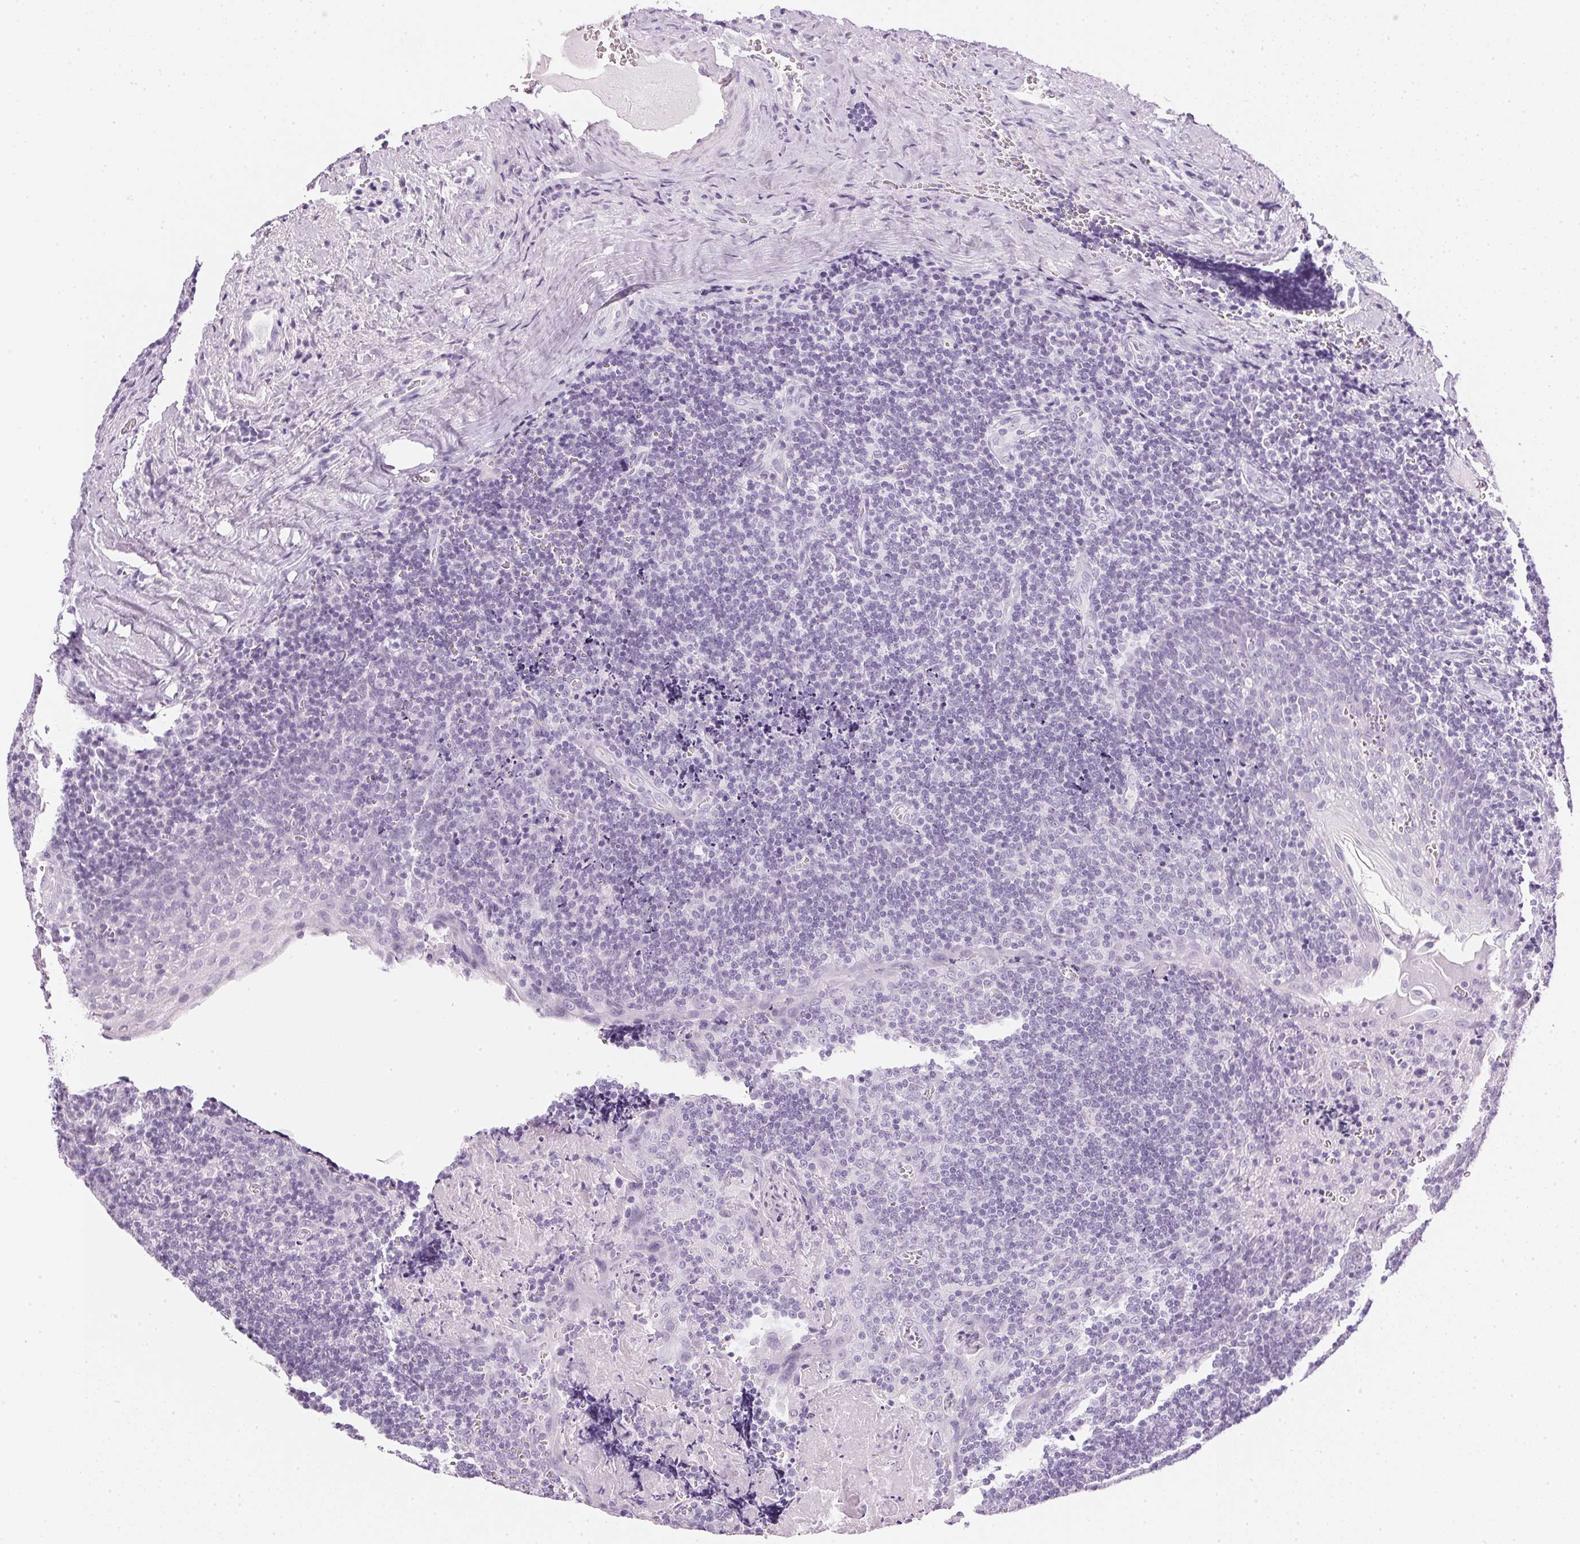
{"staining": {"intensity": "negative", "quantity": "none", "location": "none"}, "tissue": "tonsil", "cell_type": "Germinal center cells", "image_type": "normal", "snomed": [{"axis": "morphology", "description": "Normal tissue, NOS"}, {"axis": "morphology", "description": "Inflammation, NOS"}, {"axis": "topography", "description": "Tonsil"}], "caption": "Germinal center cells show no significant expression in unremarkable tonsil. (DAB immunohistochemistry (IHC) with hematoxylin counter stain).", "gene": "IGFBP1", "patient": {"sex": "female", "age": 31}}